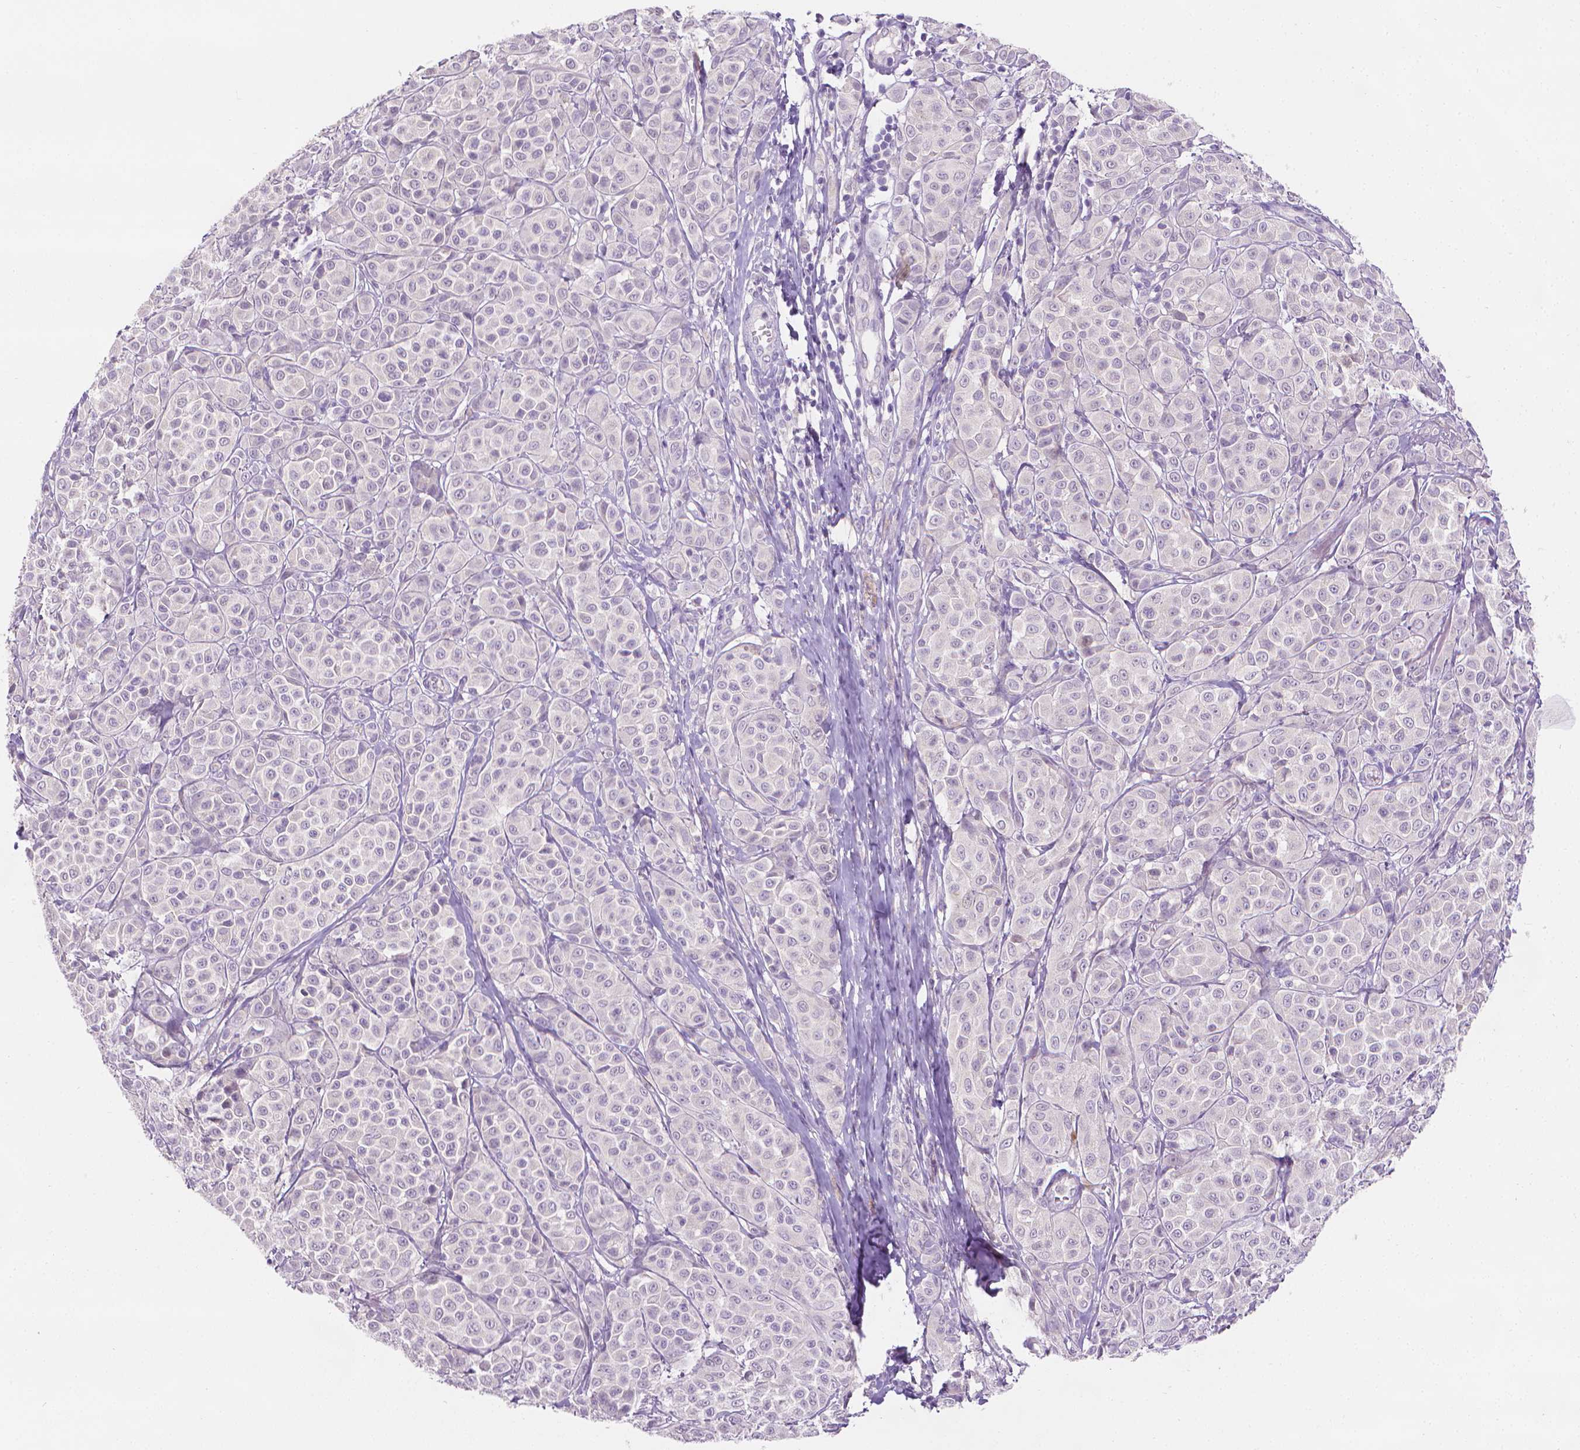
{"staining": {"intensity": "negative", "quantity": "none", "location": "none"}, "tissue": "melanoma", "cell_type": "Tumor cells", "image_type": "cancer", "snomed": [{"axis": "morphology", "description": "Malignant melanoma, NOS"}, {"axis": "topography", "description": "Skin"}], "caption": "DAB immunohistochemical staining of human melanoma displays no significant staining in tumor cells.", "gene": "FASN", "patient": {"sex": "male", "age": 89}}